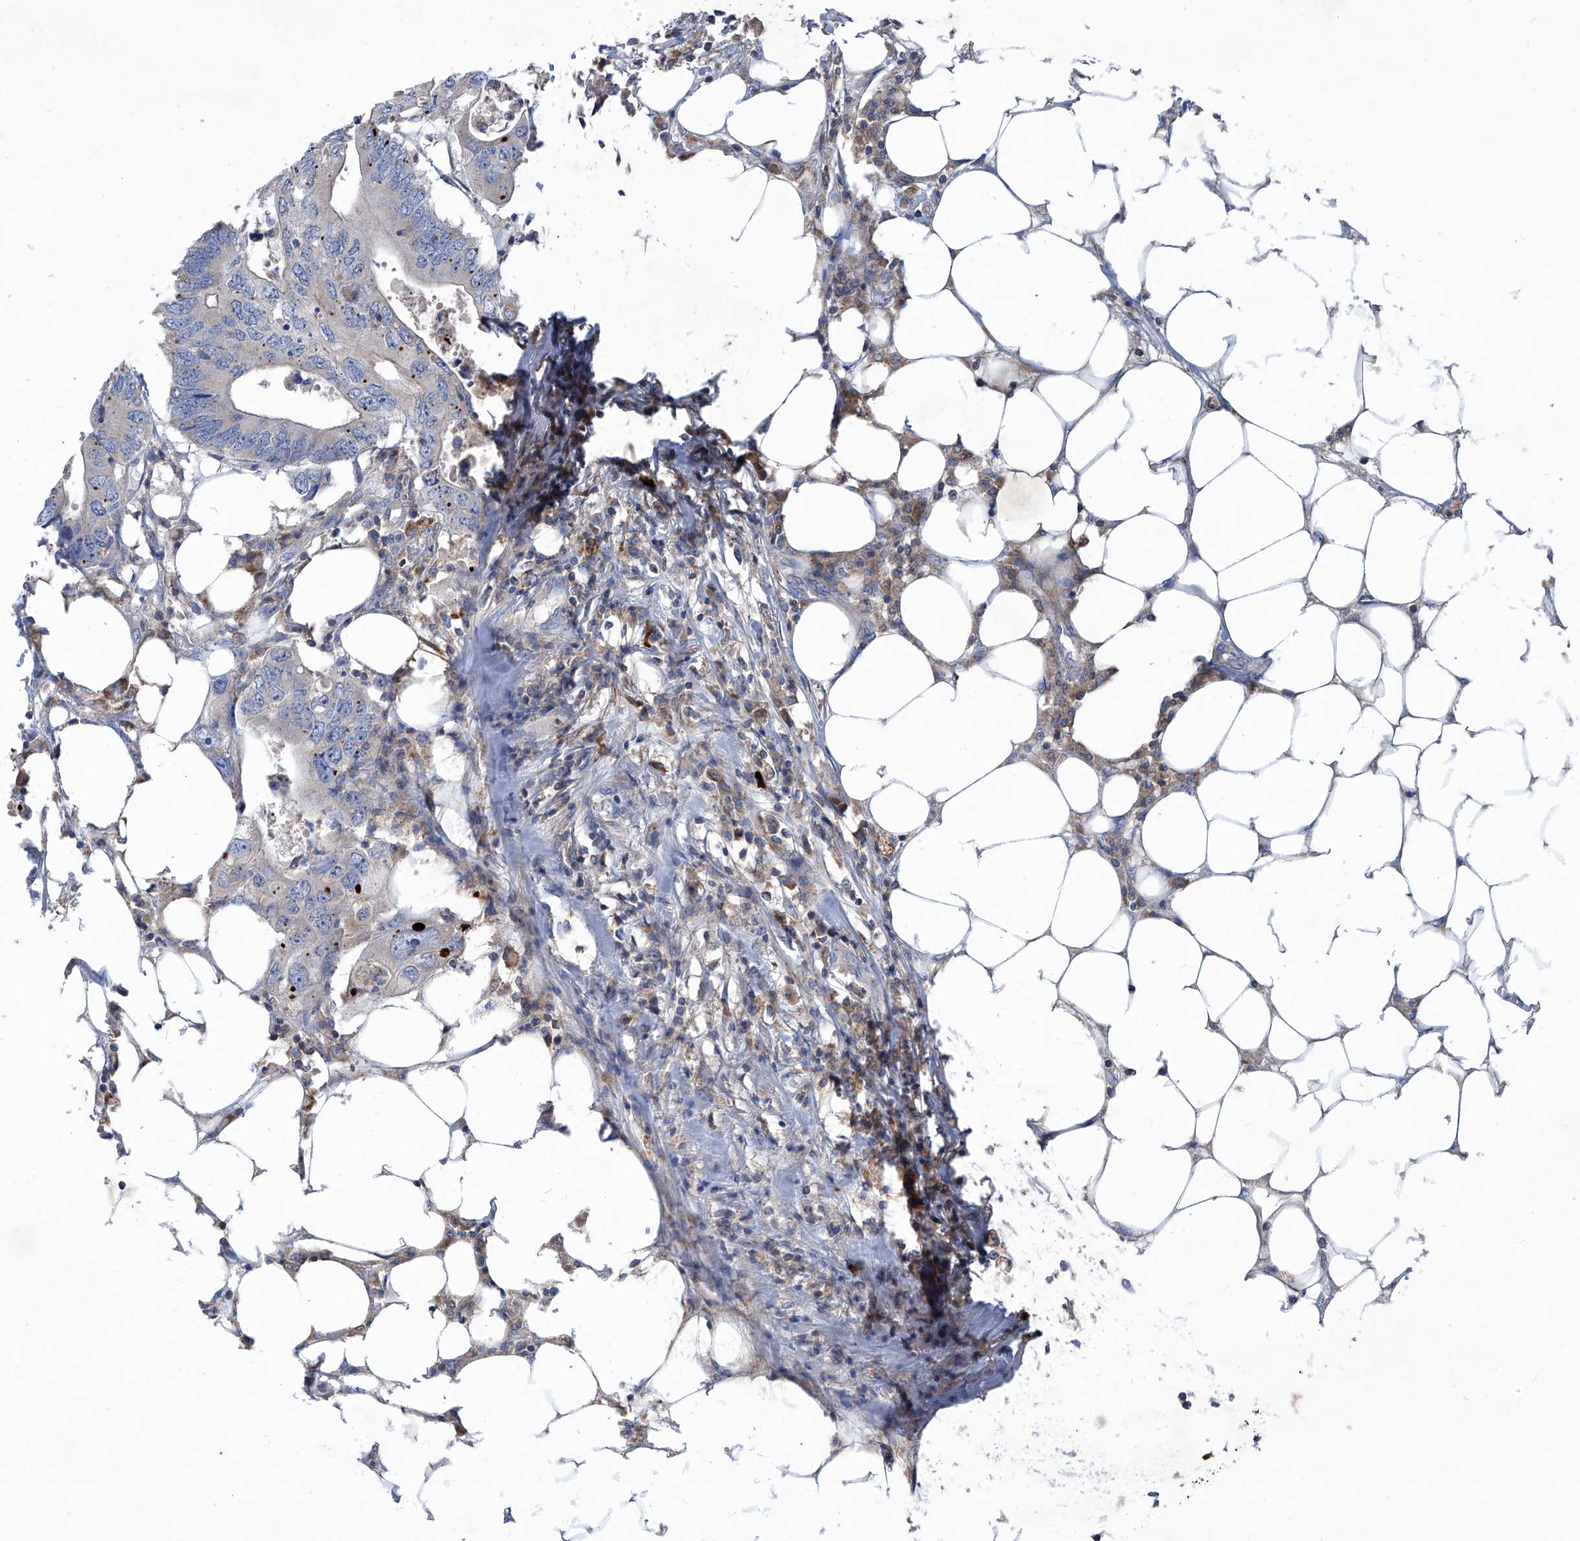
{"staining": {"intensity": "weak", "quantity": "<25%", "location": "cytoplasmic/membranous"}, "tissue": "colorectal cancer", "cell_type": "Tumor cells", "image_type": "cancer", "snomed": [{"axis": "morphology", "description": "Adenocarcinoma, NOS"}, {"axis": "topography", "description": "Colon"}], "caption": "Tumor cells show no significant positivity in colorectal adenocarcinoma.", "gene": "EPHA8", "patient": {"sex": "male", "age": 71}}